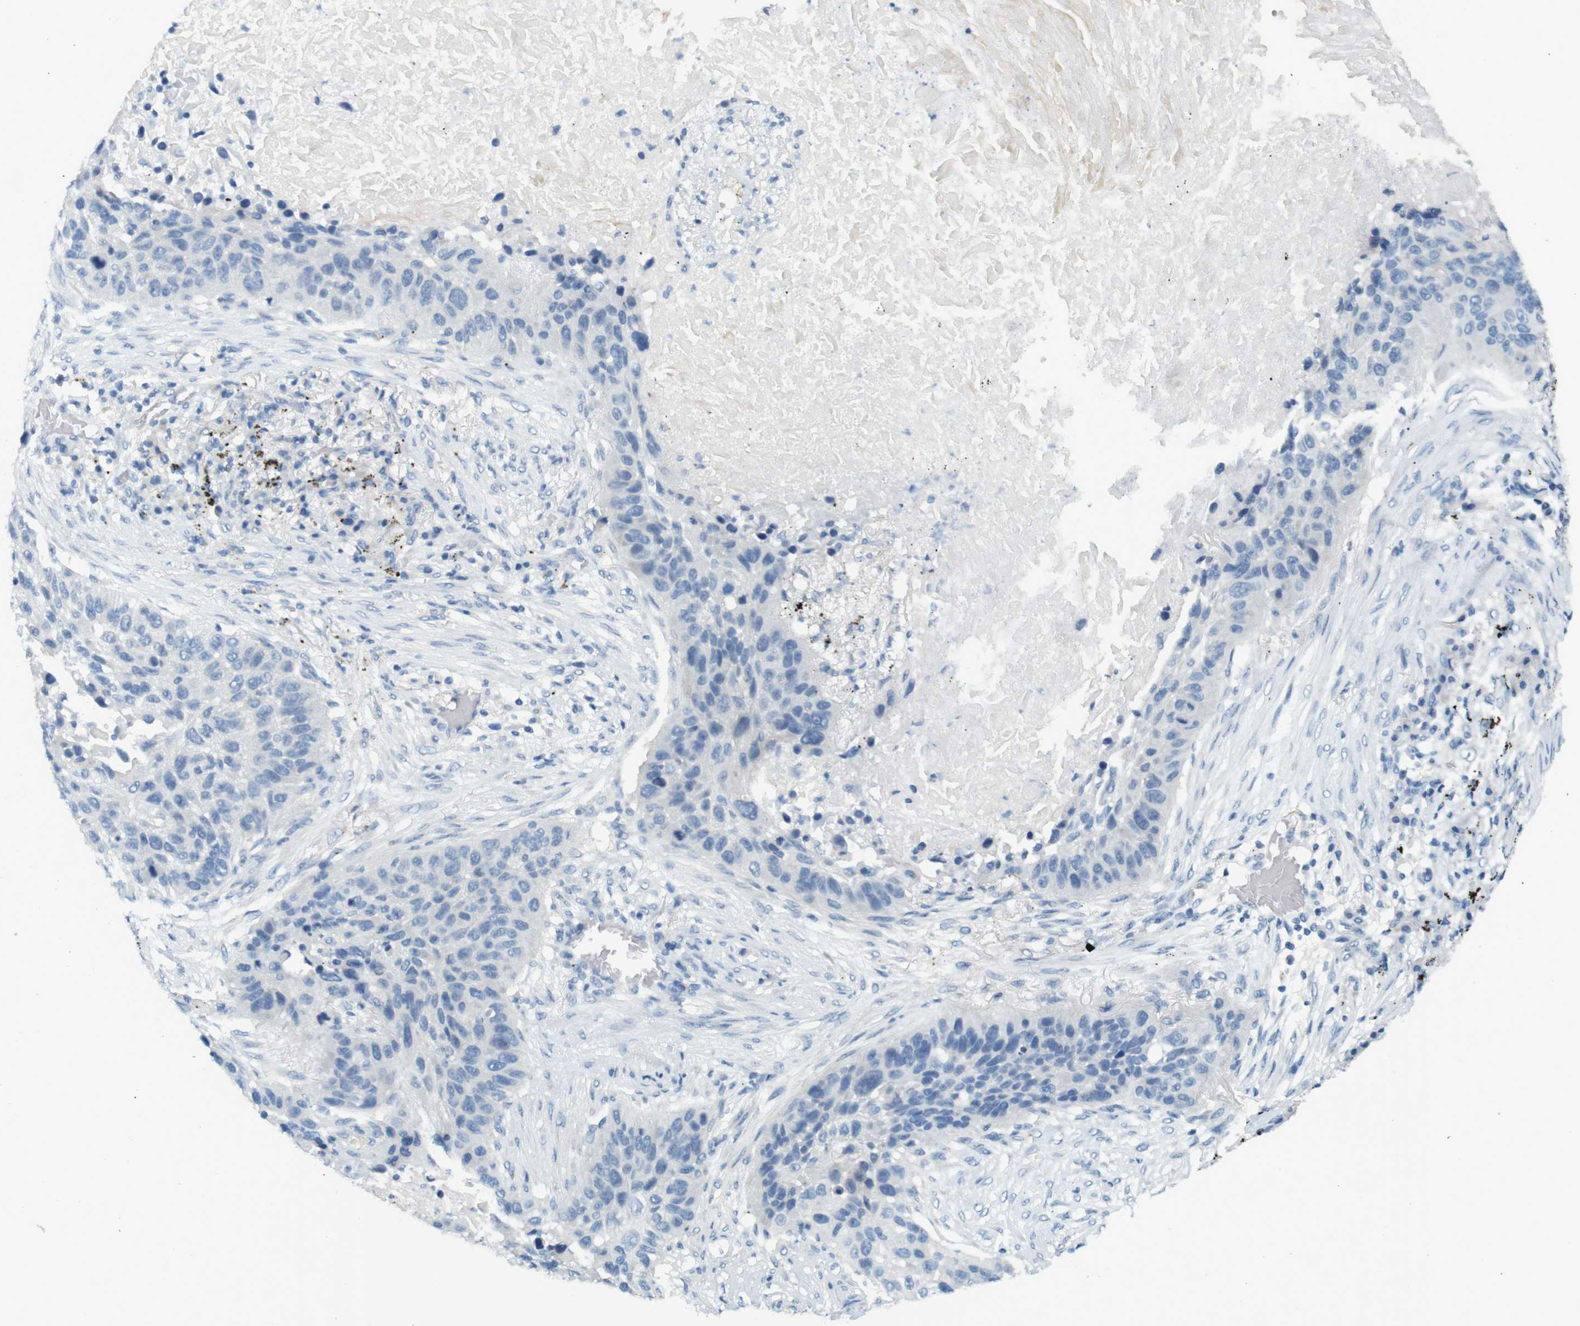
{"staining": {"intensity": "negative", "quantity": "none", "location": "none"}, "tissue": "lung cancer", "cell_type": "Tumor cells", "image_type": "cancer", "snomed": [{"axis": "morphology", "description": "Squamous cell carcinoma, NOS"}, {"axis": "topography", "description": "Lung"}], "caption": "Lung cancer stained for a protein using IHC shows no staining tumor cells.", "gene": "LRRK2", "patient": {"sex": "male", "age": 57}}